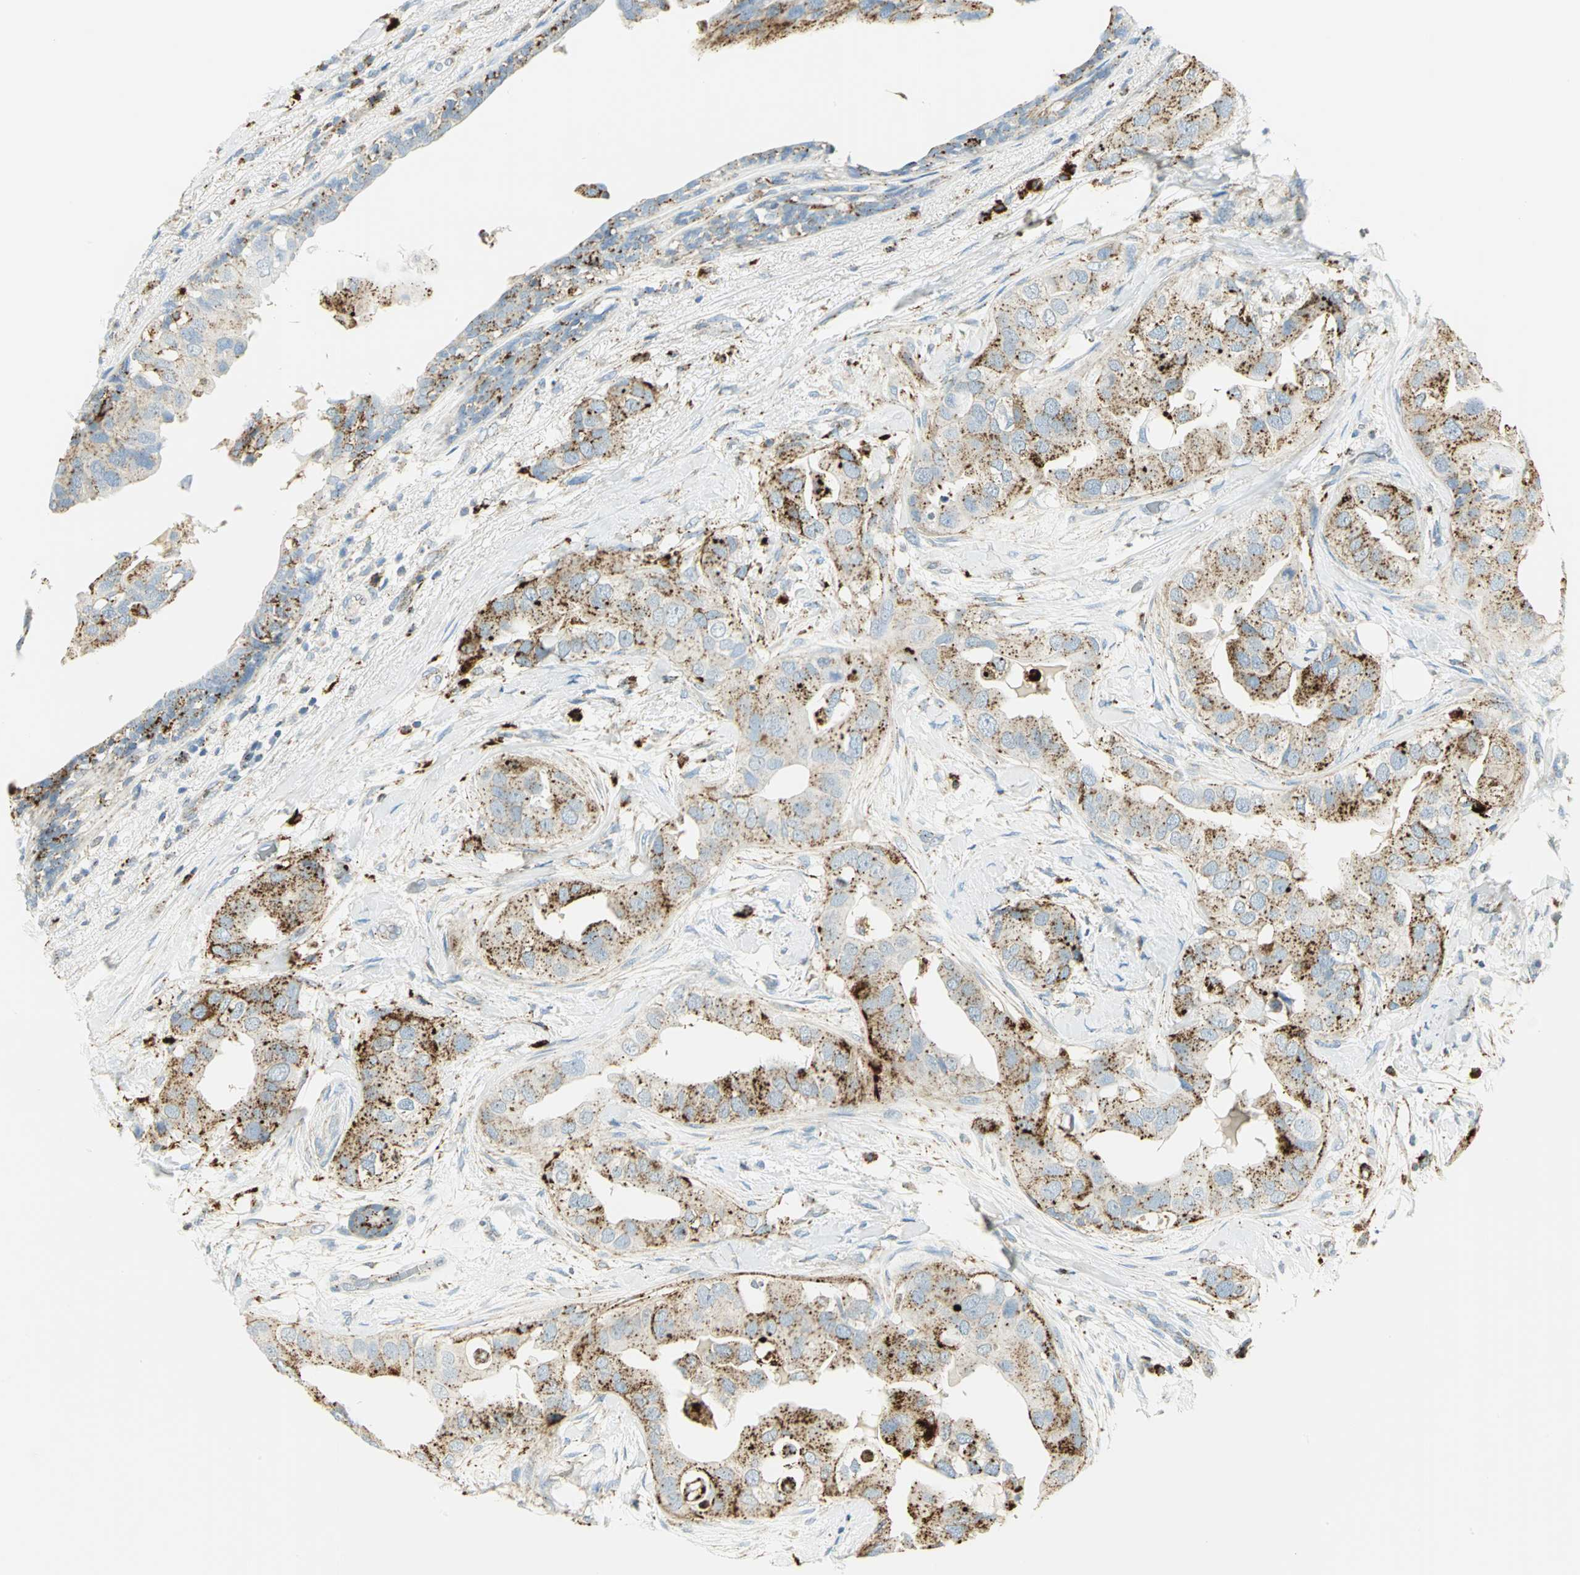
{"staining": {"intensity": "strong", "quantity": "25%-75%", "location": "cytoplasmic/membranous"}, "tissue": "breast cancer", "cell_type": "Tumor cells", "image_type": "cancer", "snomed": [{"axis": "morphology", "description": "Duct carcinoma"}, {"axis": "topography", "description": "Breast"}], "caption": "The image exhibits staining of breast cancer (invasive ductal carcinoma), revealing strong cytoplasmic/membranous protein expression (brown color) within tumor cells.", "gene": "ARSA", "patient": {"sex": "female", "age": 40}}